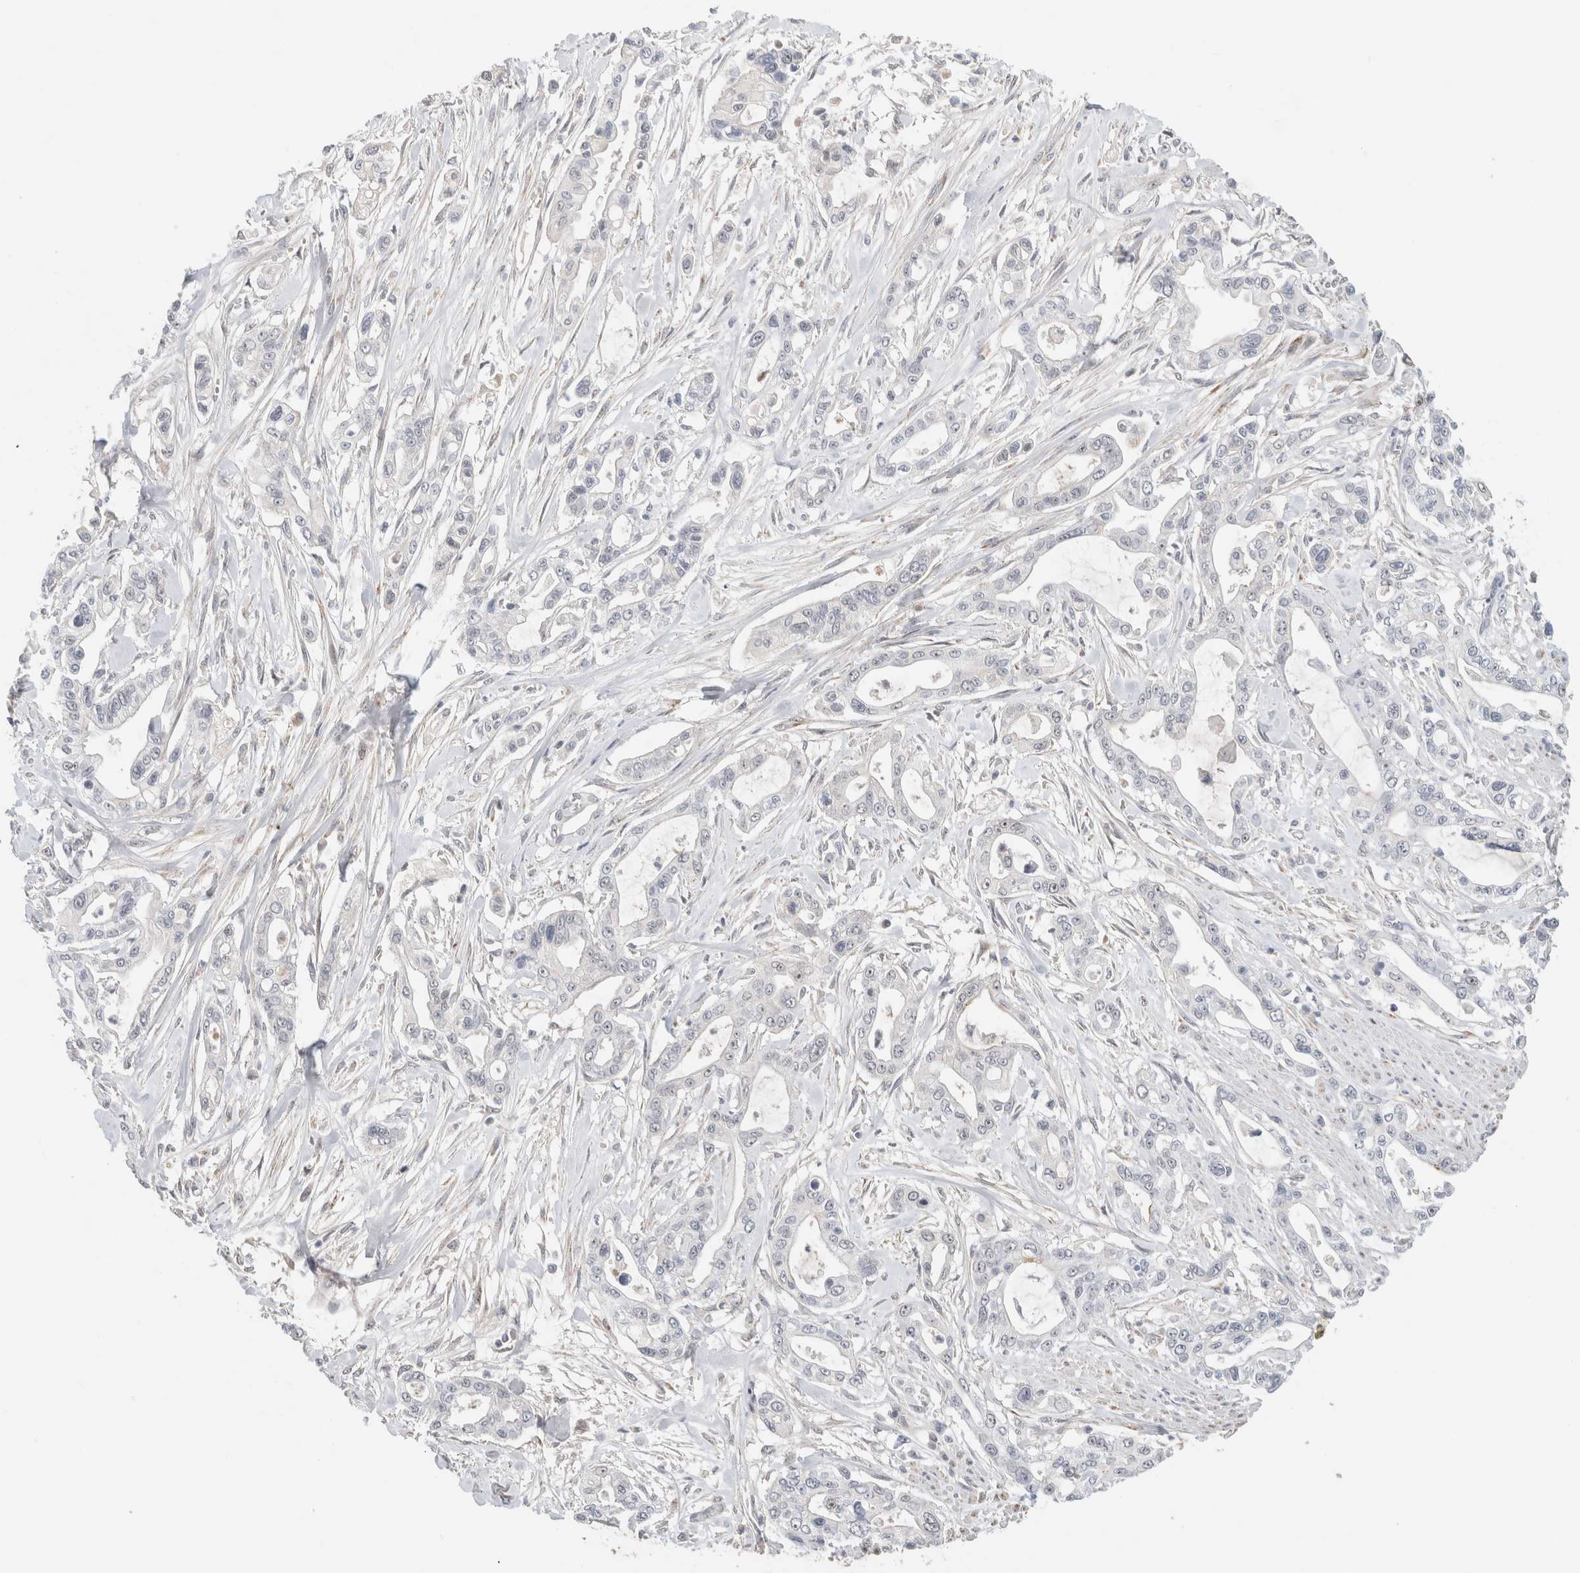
{"staining": {"intensity": "moderate", "quantity": "25%-75%", "location": "nuclear"}, "tissue": "pancreatic cancer", "cell_type": "Tumor cells", "image_type": "cancer", "snomed": [{"axis": "morphology", "description": "Adenocarcinoma, NOS"}, {"axis": "topography", "description": "Pancreas"}], "caption": "IHC micrograph of neoplastic tissue: human pancreatic adenocarcinoma stained using immunohistochemistry (IHC) displays medium levels of moderate protein expression localized specifically in the nuclear of tumor cells, appearing as a nuclear brown color.", "gene": "HCN3", "patient": {"sex": "male", "age": 68}}